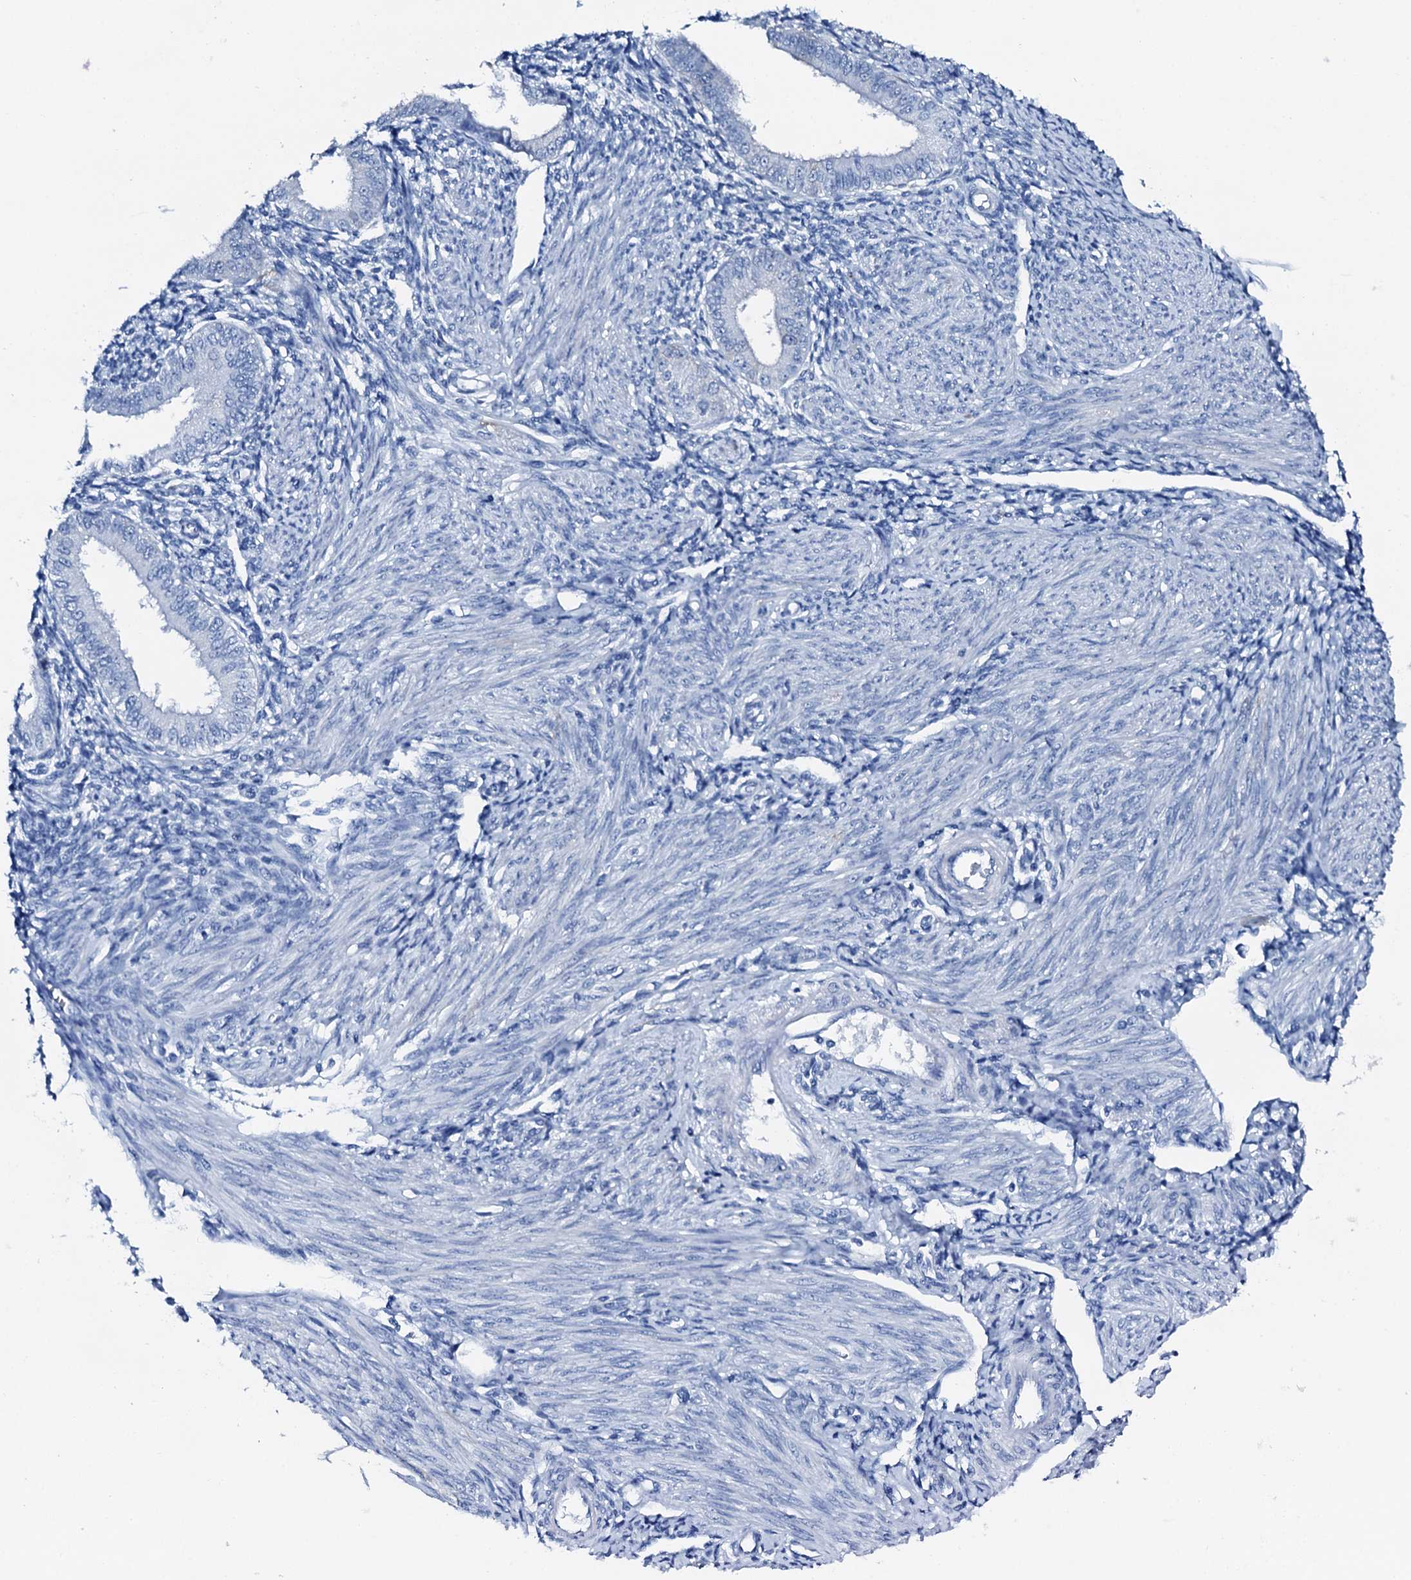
{"staining": {"intensity": "negative", "quantity": "none", "location": "none"}, "tissue": "endometrium", "cell_type": "Cells in endometrial stroma", "image_type": "normal", "snomed": [{"axis": "morphology", "description": "Normal tissue, NOS"}, {"axis": "topography", "description": "Uterus"}, {"axis": "topography", "description": "Endometrium"}], "caption": "An immunohistochemistry histopathology image of normal endometrium is shown. There is no staining in cells in endometrial stroma of endometrium. Brightfield microscopy of immunohistochemistry stained with DAB (brown) and hematoxylin (blue), captured at high magnification.", "gene": "GFOD2", "patient": {"sex": "female", "age": 48}}